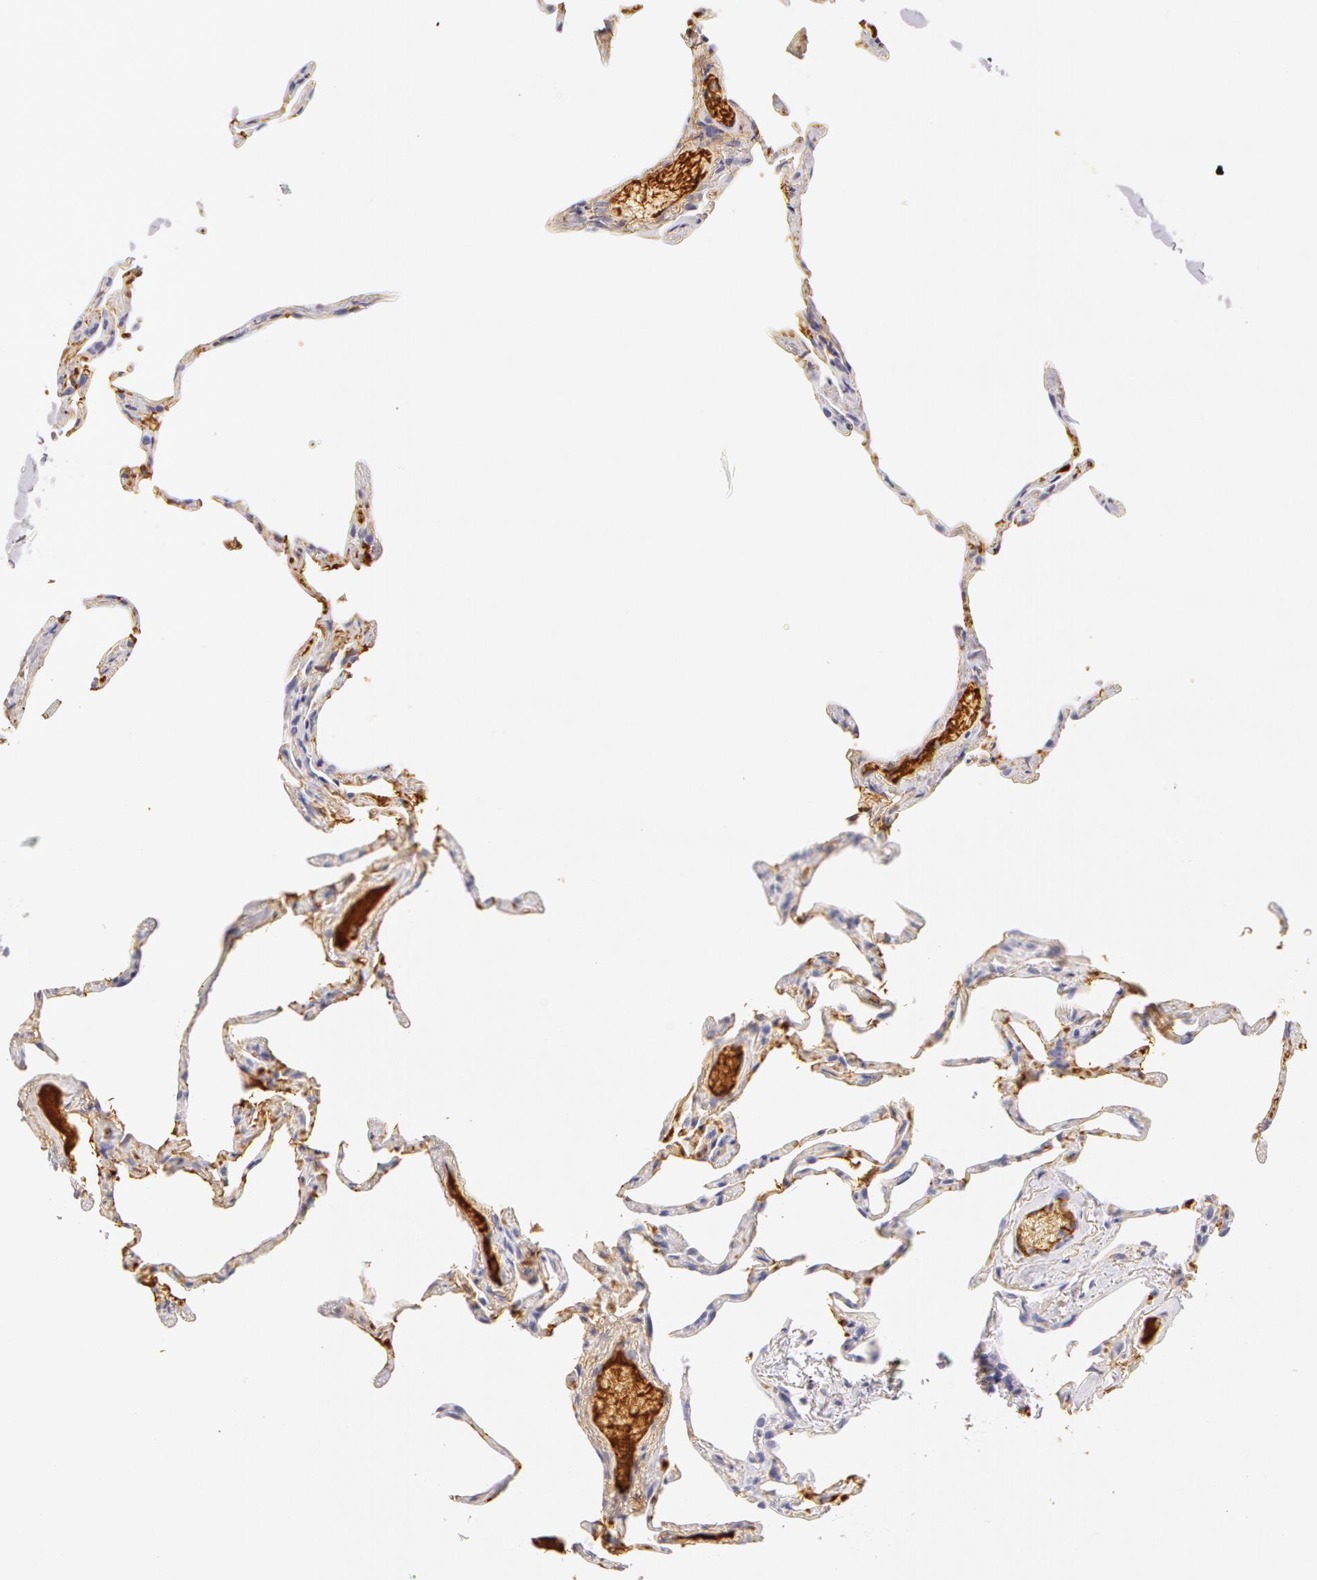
{"staining": {"intensity": "negative", "quantity": "none", "location": "none"}, "tissue": "lung", "cell_type": "Alveolar cells", "image_type": "normal", "snomed": [{"axis": "morphology", "description": "Normal tissue, NOS"}, {"axis": "topography", "description": "Lung"}], "caption": "Immunohistochemical staining of unremarkable human lung shows no significant positivity in alveolar cells. Nuclei are stained in blue.", "gene": "AHSG", "patient": {"sex": "female", "age": 75}}